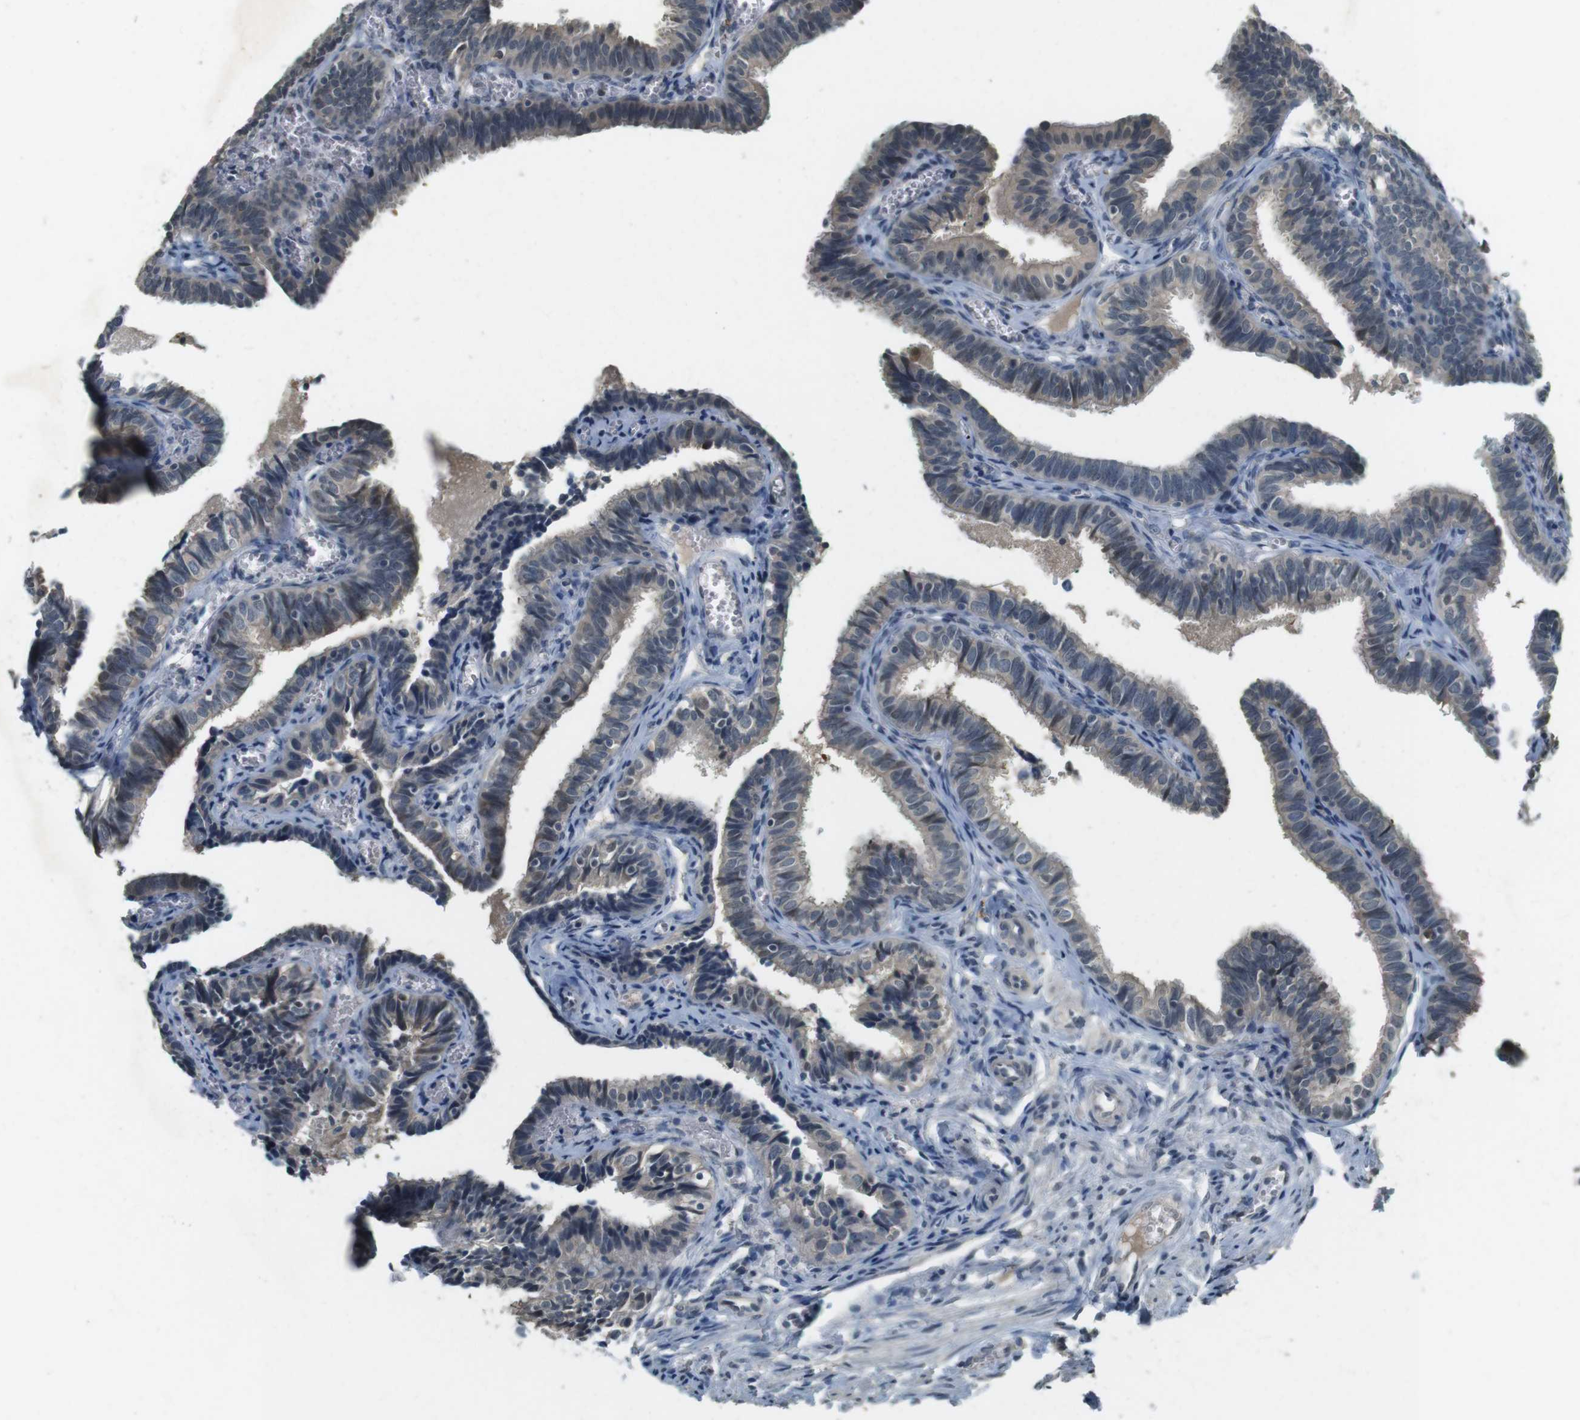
{"staining": {"intensity": "weak", "quantity": "<25%", "location": "cytoplasmic/membranous"}, "tissue": "fallopian tube", "cell_type": "Glandular cells", "image_type": "normal", "snomed": [{"axis": "morphology", "description": "Normal tissue, NOS"}, {"axis": "topography", "description": "Fallopian tube"}], "caption": "High magnification brightfield microscopy of unremarkable fallopian tube stained with DAB (brown) and counterstained with hematoxylin (blue): glandular cells show no significant staining.", "gene": "CDK14", "patient": {"sex": "female", "age": 46}}